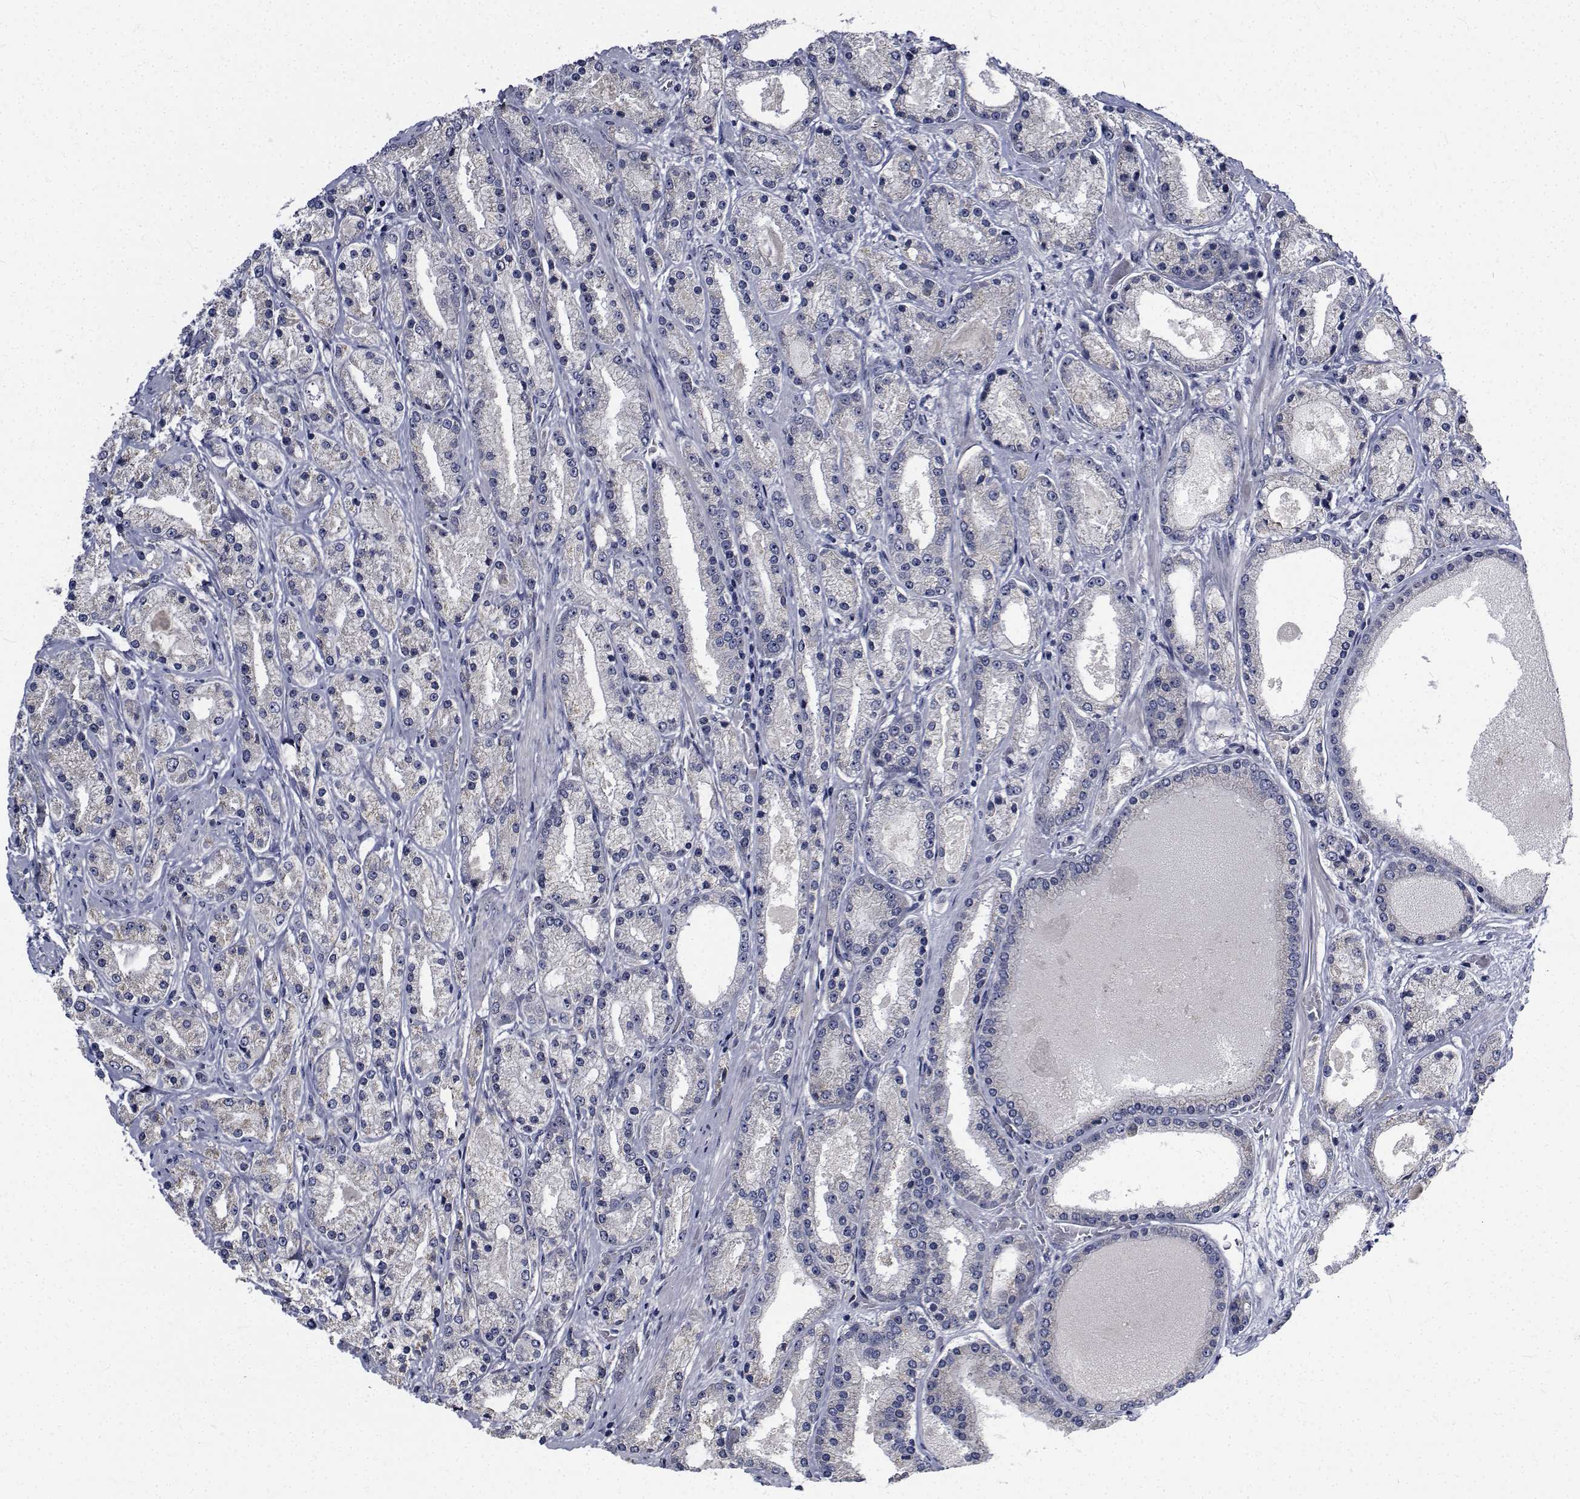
{"staining": {"intensity": "negative", "quantity": "none", "location": "none"}, "tissue": "prostate cancer", "cell_type": "Tumor cells", "image_type": "cancer", "snomed": [{"axis": "morphology", "description": "Adenocarcinoma, High grade"}, {"axis": "topography", "description": "Prostate"}], "caption": "Immunohistochemical staining of human prostate adenocarcinoma (high-grade) exhibits no significant positivity in tumor cells.", "gene": "TTBK1", "patient": {"sex": "male", "age": 67}}